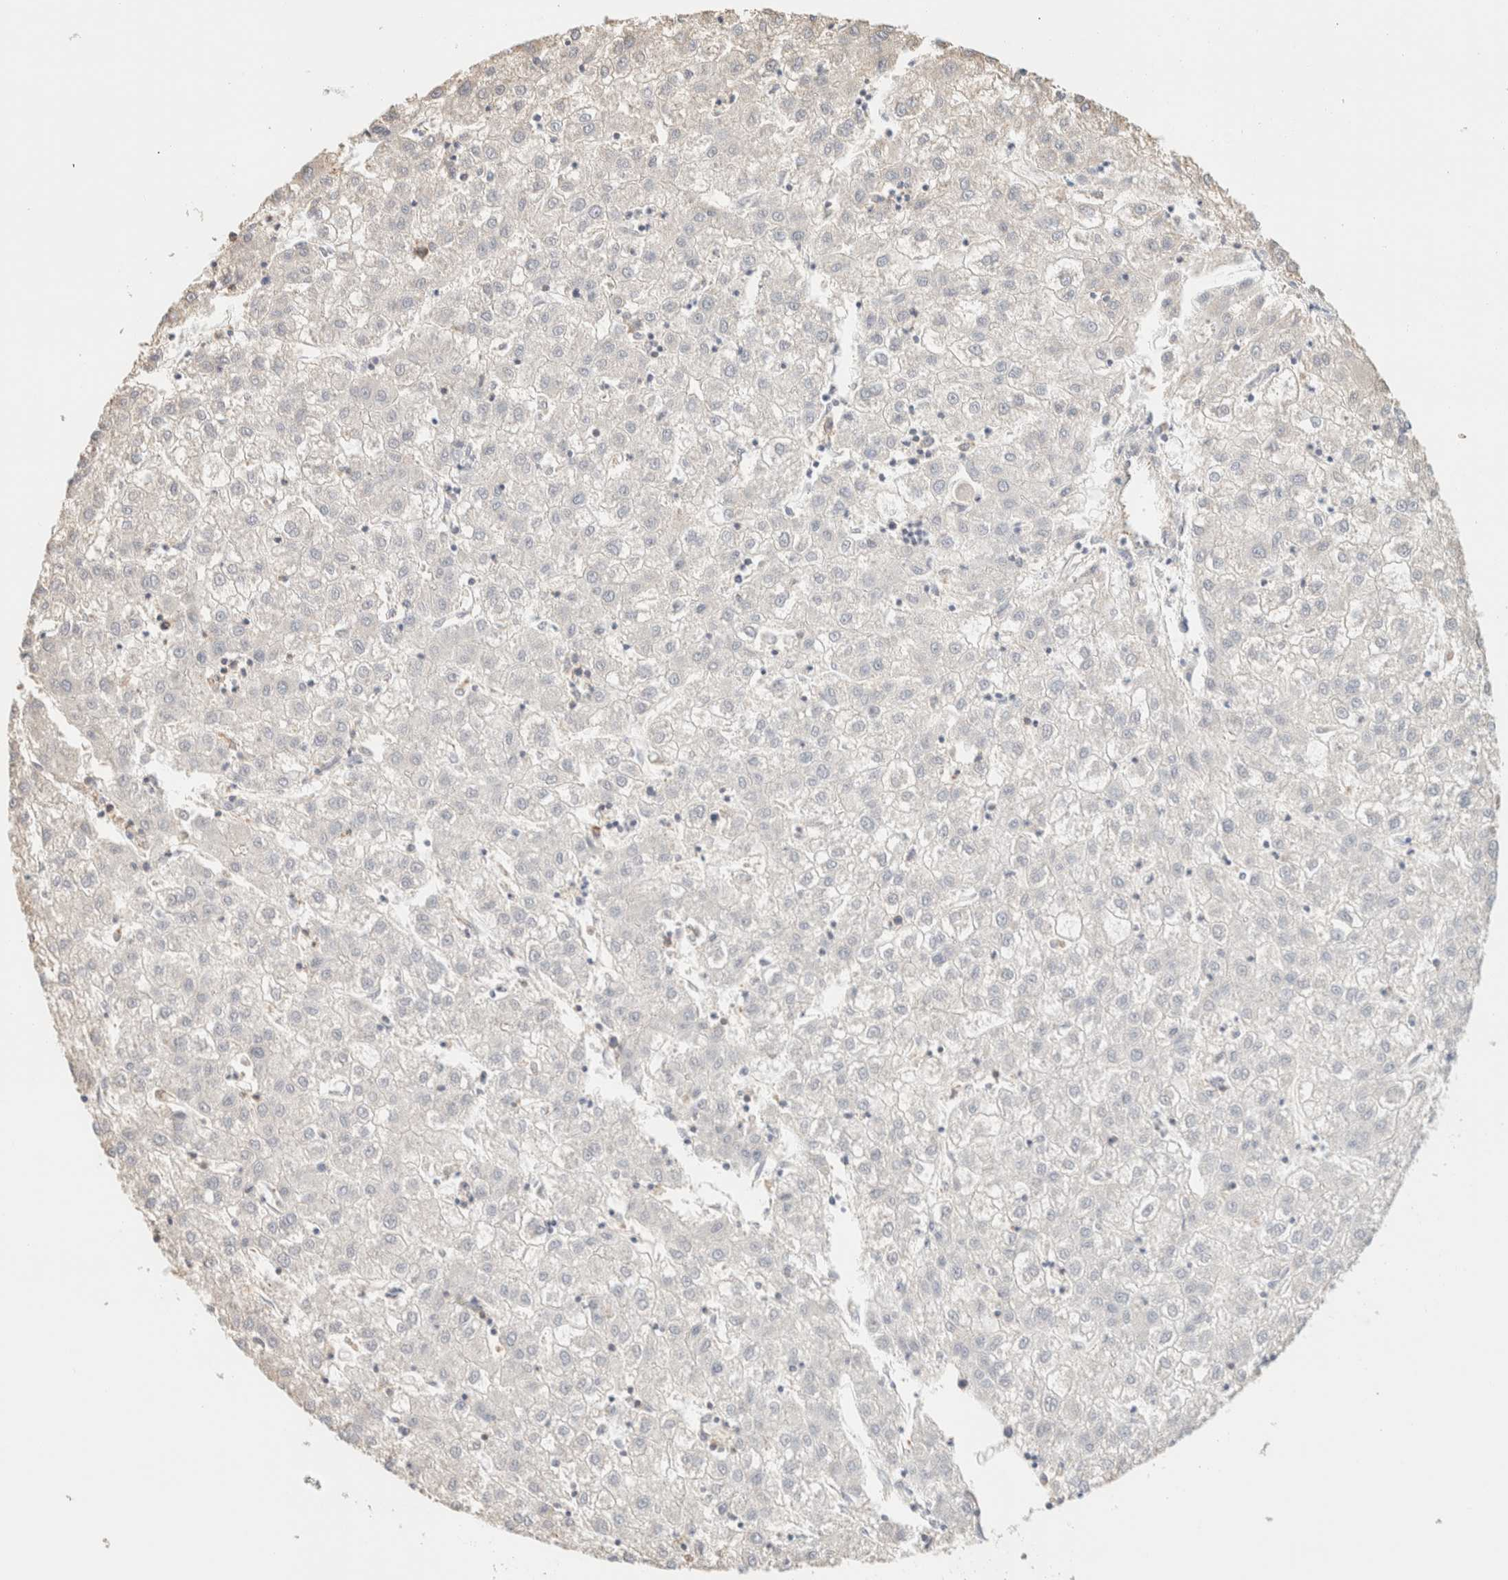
{"staining": {"intensity": "negative", "quantity": "none", "location": "none"}, "tissue": "liver cancer", "cell_type": "Tumor cells", "image_type": "cancer", "snomed": [{"axis": "morphology", "description": "Carcinoma, Hepatocellular, NOS"}, {"axis": "topography", "description": "Liver"}], "caption": "Tumor cells show no significant protein expression in liver cancer (hepatocellular carcinoma).", "gene": "TBC1D8B", "patient": {"sex": "male", "age": 72}}